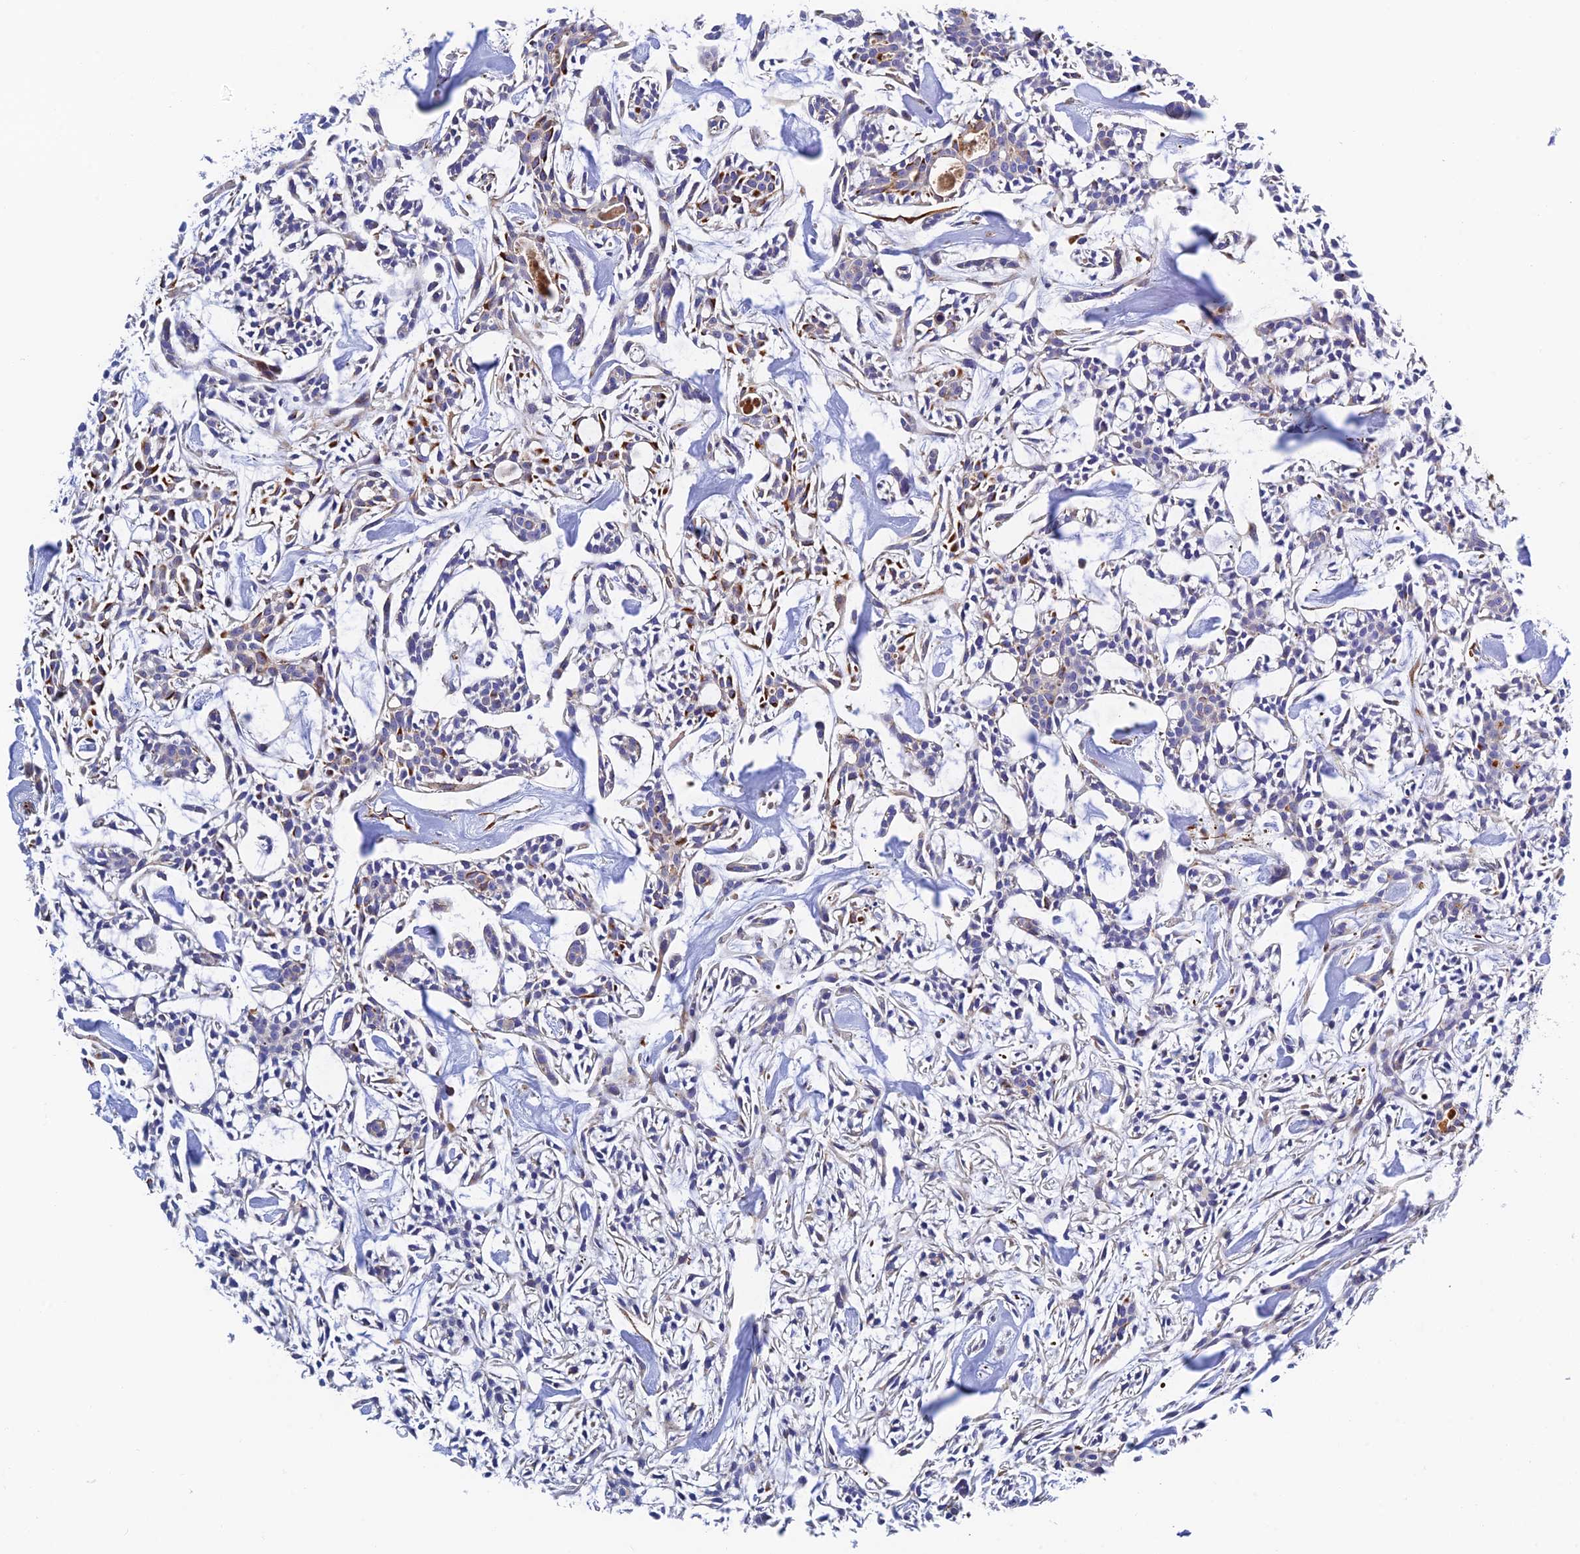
{"staining": {"intensity": "moderate", "quantity": "<25%", "location": "cytoplasmic/membranous"}, "tissue": "head and neck cancer", "cell_type": "Tumor cells", "image_type": "cancer", "snomed": [{"axis": "morphology", "description": "Adenocarcinoma, NOS"}, {"axis": "topography", "description": "Salivary gland"}, {"axis": "topography", "description": "Head-Neck"}], "caption": "IHC (DAB (3,3'-diaminobenzidine)) staining of human adenocarcinoma (head and neck) demonstrates moderate cytoplasmic/membranous protein positivity in approximately <25% of tumor cells.", "gene": "RPGRIP1L", "patient": {"sex": "male", "age": 55}}